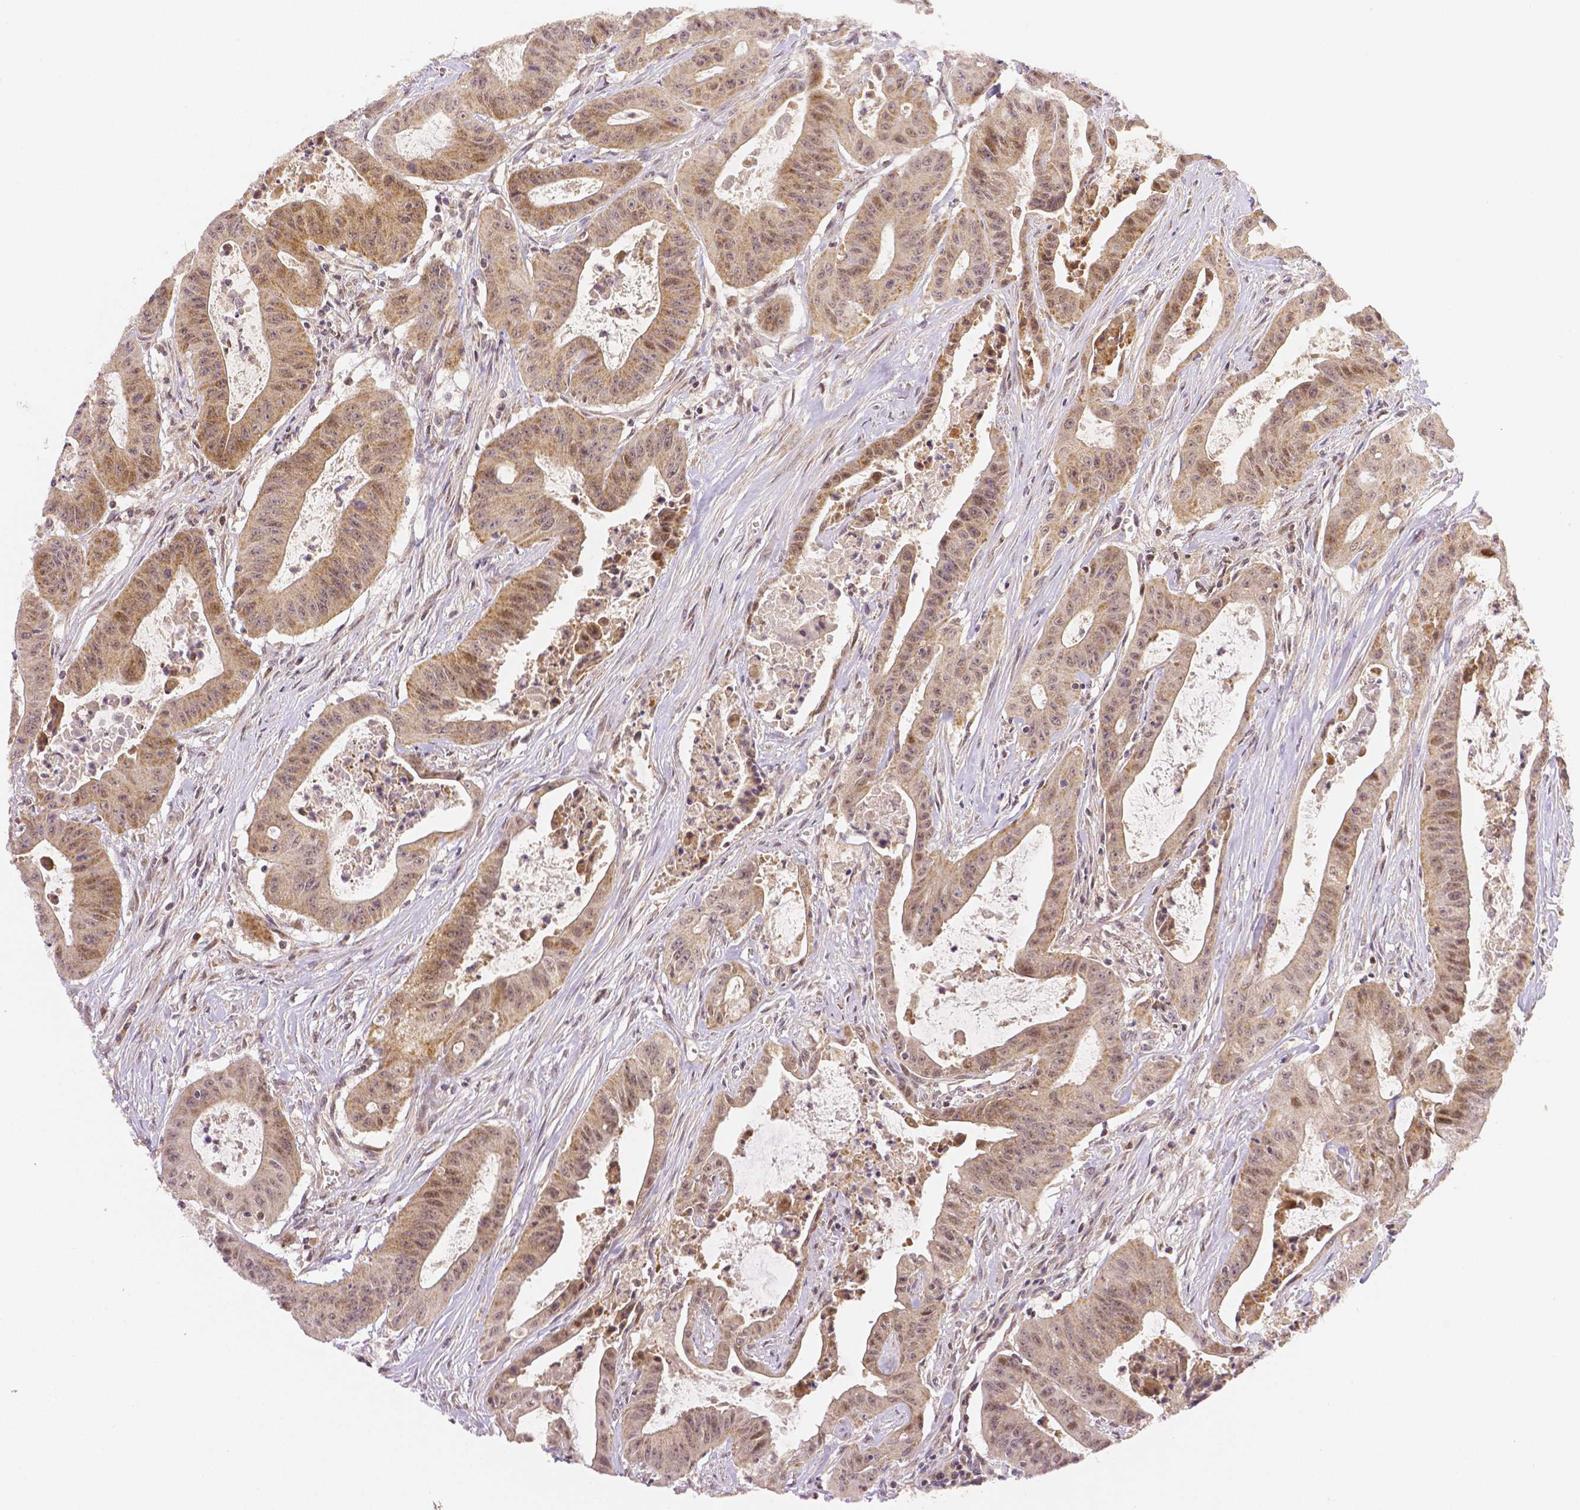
{"staining": {"intensity": "moderate", "quantity": ">75%", "location": "cytoplasmic/membranous,nuclear"}, "tissue": "colorectal cancer", "cell_type": "Tumor cells", "image_type": "cancer", "snomed": [{"axis": "morphology", "description": "Adenocarcinoma, NOS"}, {"axis": "topography", "description": "Colon"}], "caption": "Immunohistochemistry (IHC) (DAB (3,3'-diaminobenzidine)) staining of colorectal cancer shows moderate cytoplasmic/membranous and nuclear protein positivity in about >75% of tumor cells.", "gene": "RHOT1", "patient": {"sex": "male", "age": 33}}